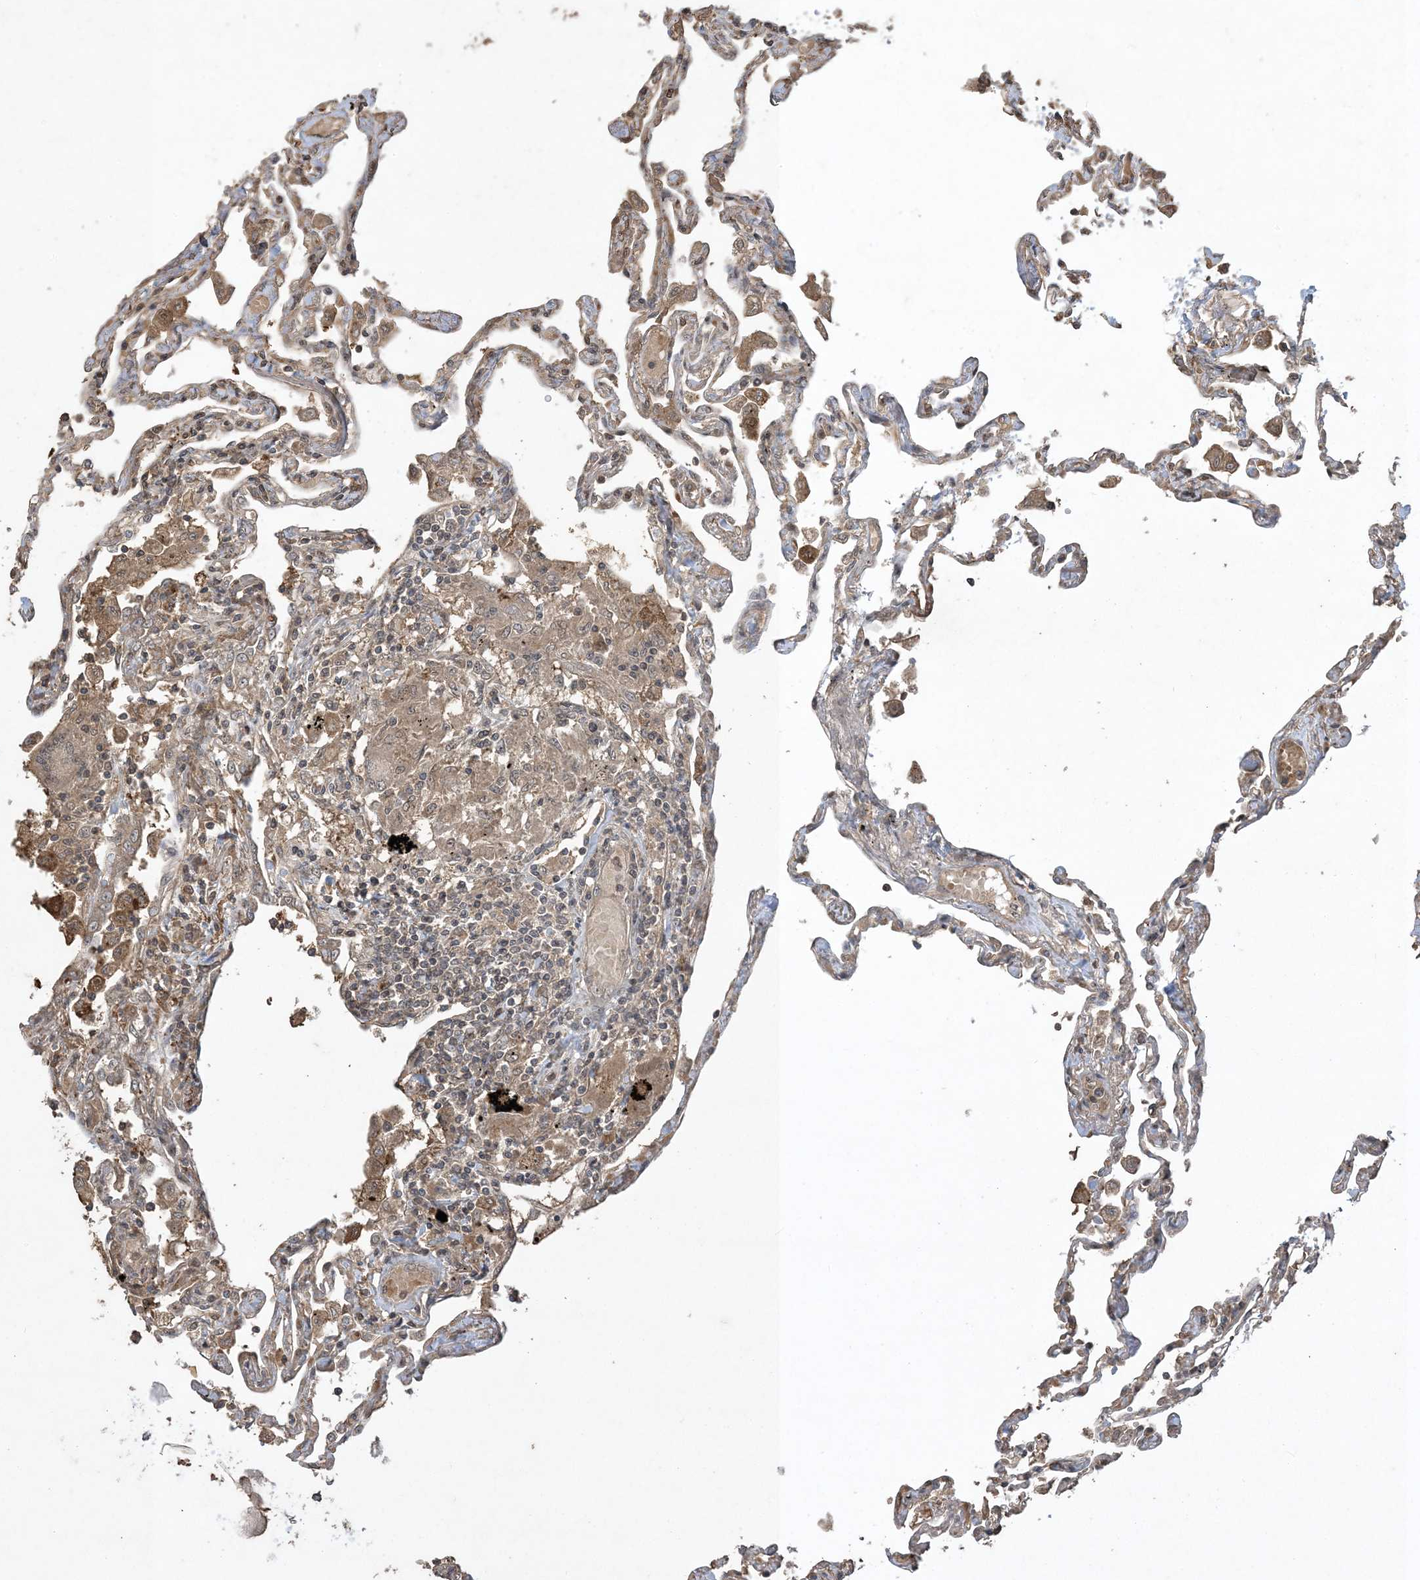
{"staining": {"intensity": "moderate", "quantity": "<25%", "location": "cytoplasmic/membranous"}, "tissue": "lung", "cell_type": "Alveolar cells", "image_type": "normal", "snomed": [{"axis": "morphology", "description": "Normal tissue, NOS"}, {"axis": "topography", "description": "Lung"}], "caption": "High-power microscopy captured an immunohistochemistry image of benign lung, revealing moderate cytoplasmic/membranous positivity in approximately <25% of alveolar cells.", "gene": "EFCAB8", "patient": {"sex": "female", "age": 67}}